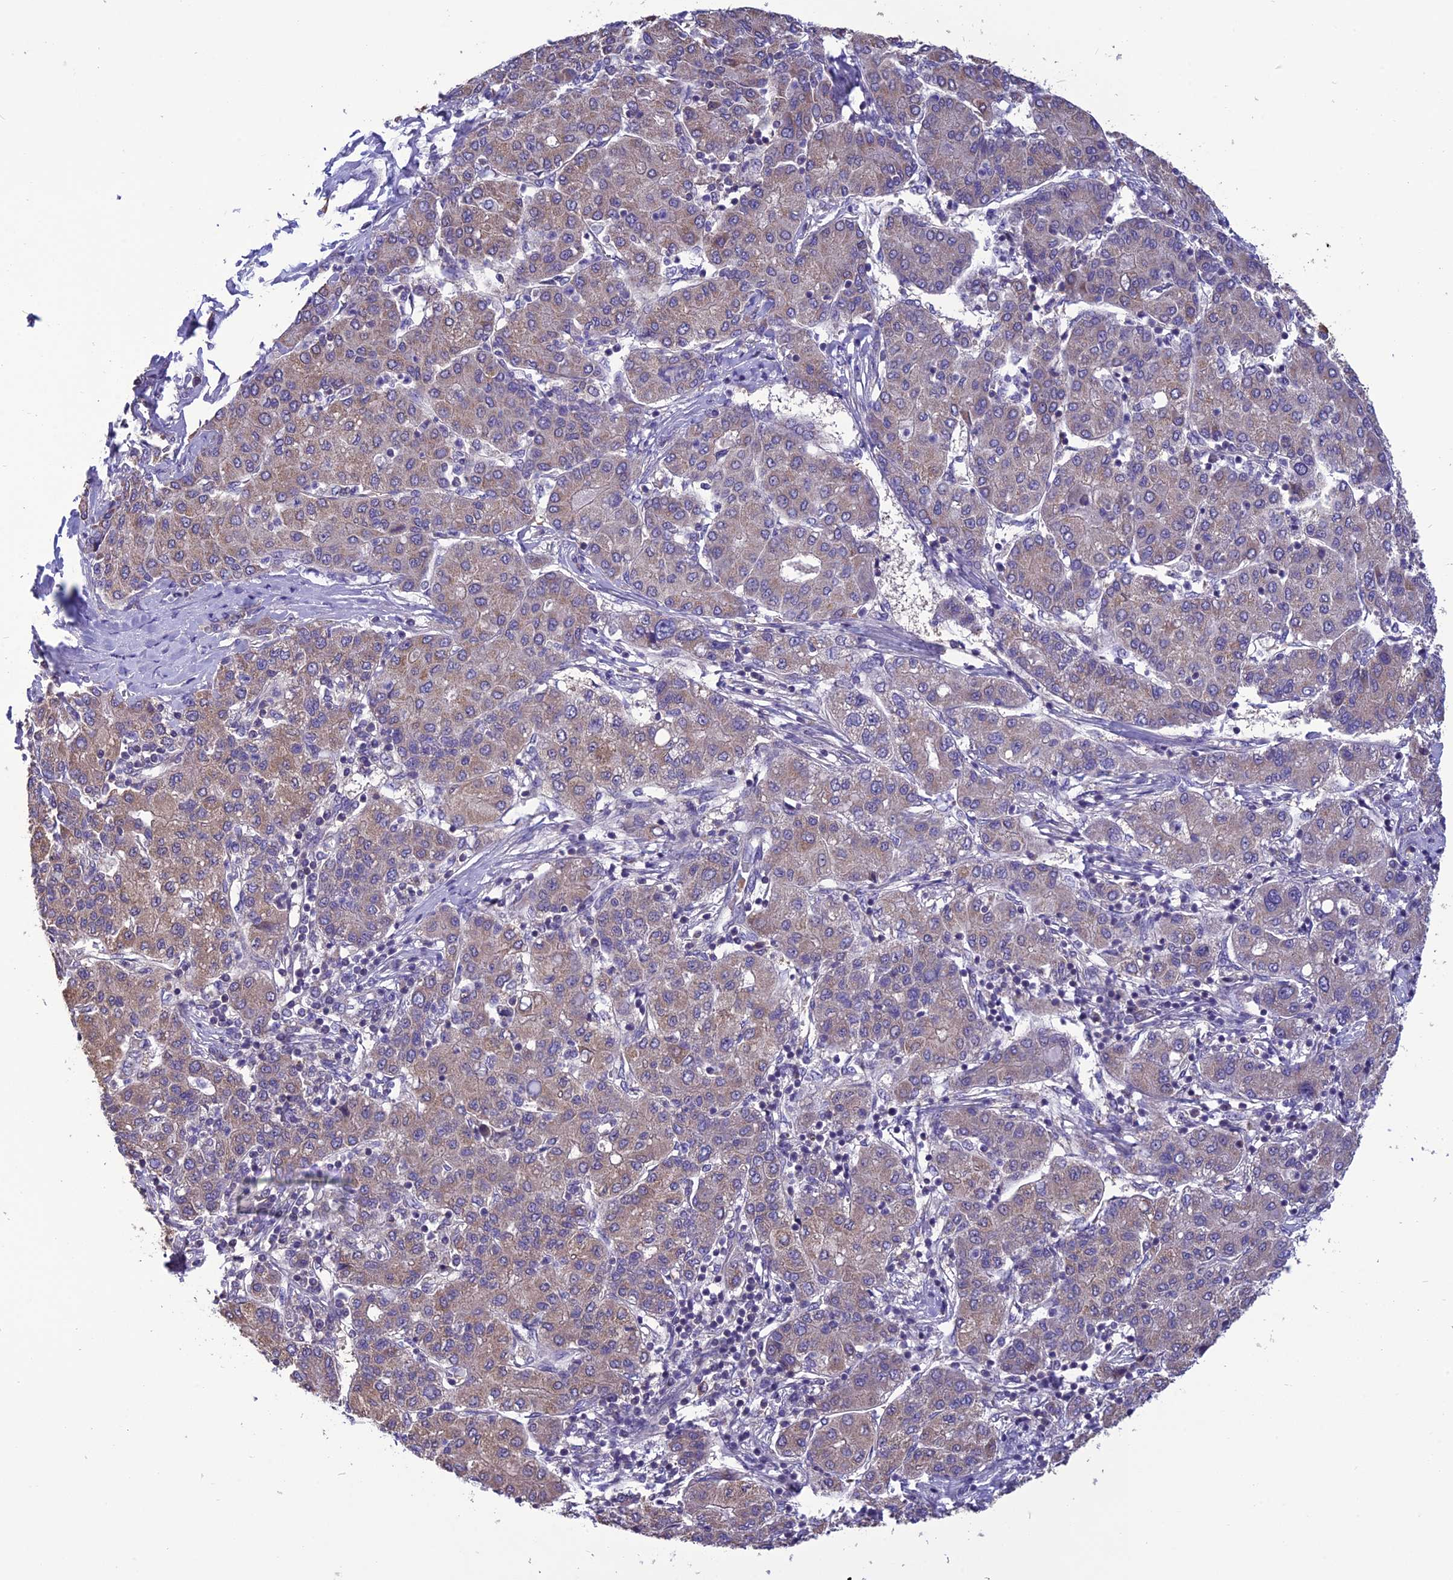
{"staining": {"intensity": "weak", "quantity": "<25%", "location": "cytoplasmic/membranous"}, "tissue": "liver cancer", "cell_type": "Tumor cells", "image_type": "cancer", "snomed": [{"axis": "morphology", "description": "Carcinoma, Hepatocellular, NOS"}, {"axis": "topography", "description": "Liver"}], "caption": "Immunohistochemistry (IHC) of human hepatocellular carcinoma (liver) displays no expression in tumor cells.", "gene": "PSMF1", "patient": {"sex": "male", "age": 65}}